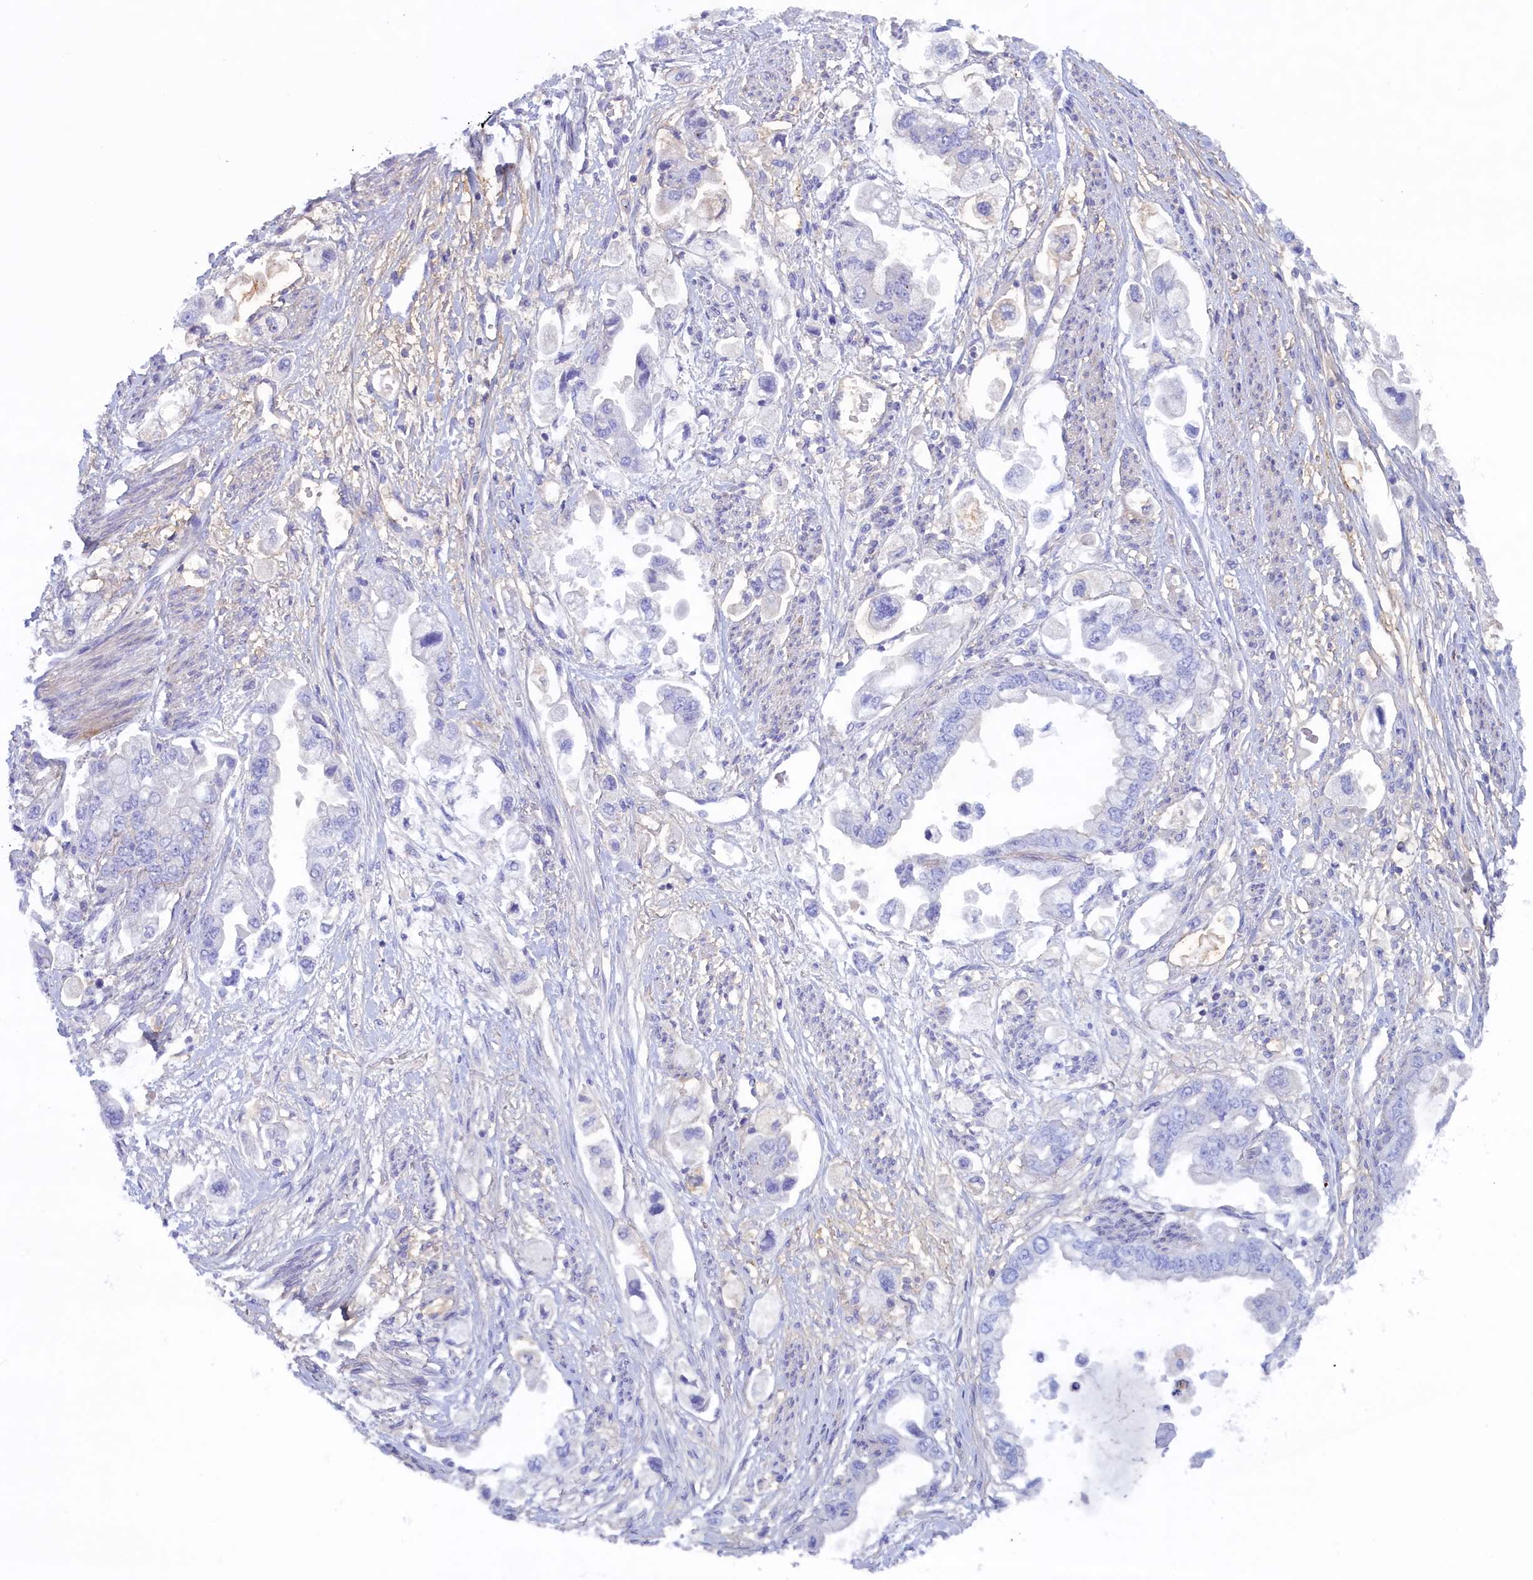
{"staining": {"intensity": "negative", "quantity": "none", "location": "none"}, "tissue": "stomach cancer", "cell_type": "Tumor cells", "image_type": "cancer", "snomed": [{"axis": "morphology", "description": "Adenocarcinoma, NOS"}, {"axis": "topography", "description": "Stomach"}], "caption": "Protein analysis of stomach cancer reveals no significant staining in tumor cells.", "gene": "MPV17L2", "patient": {"sex": "male", "age": 62}}